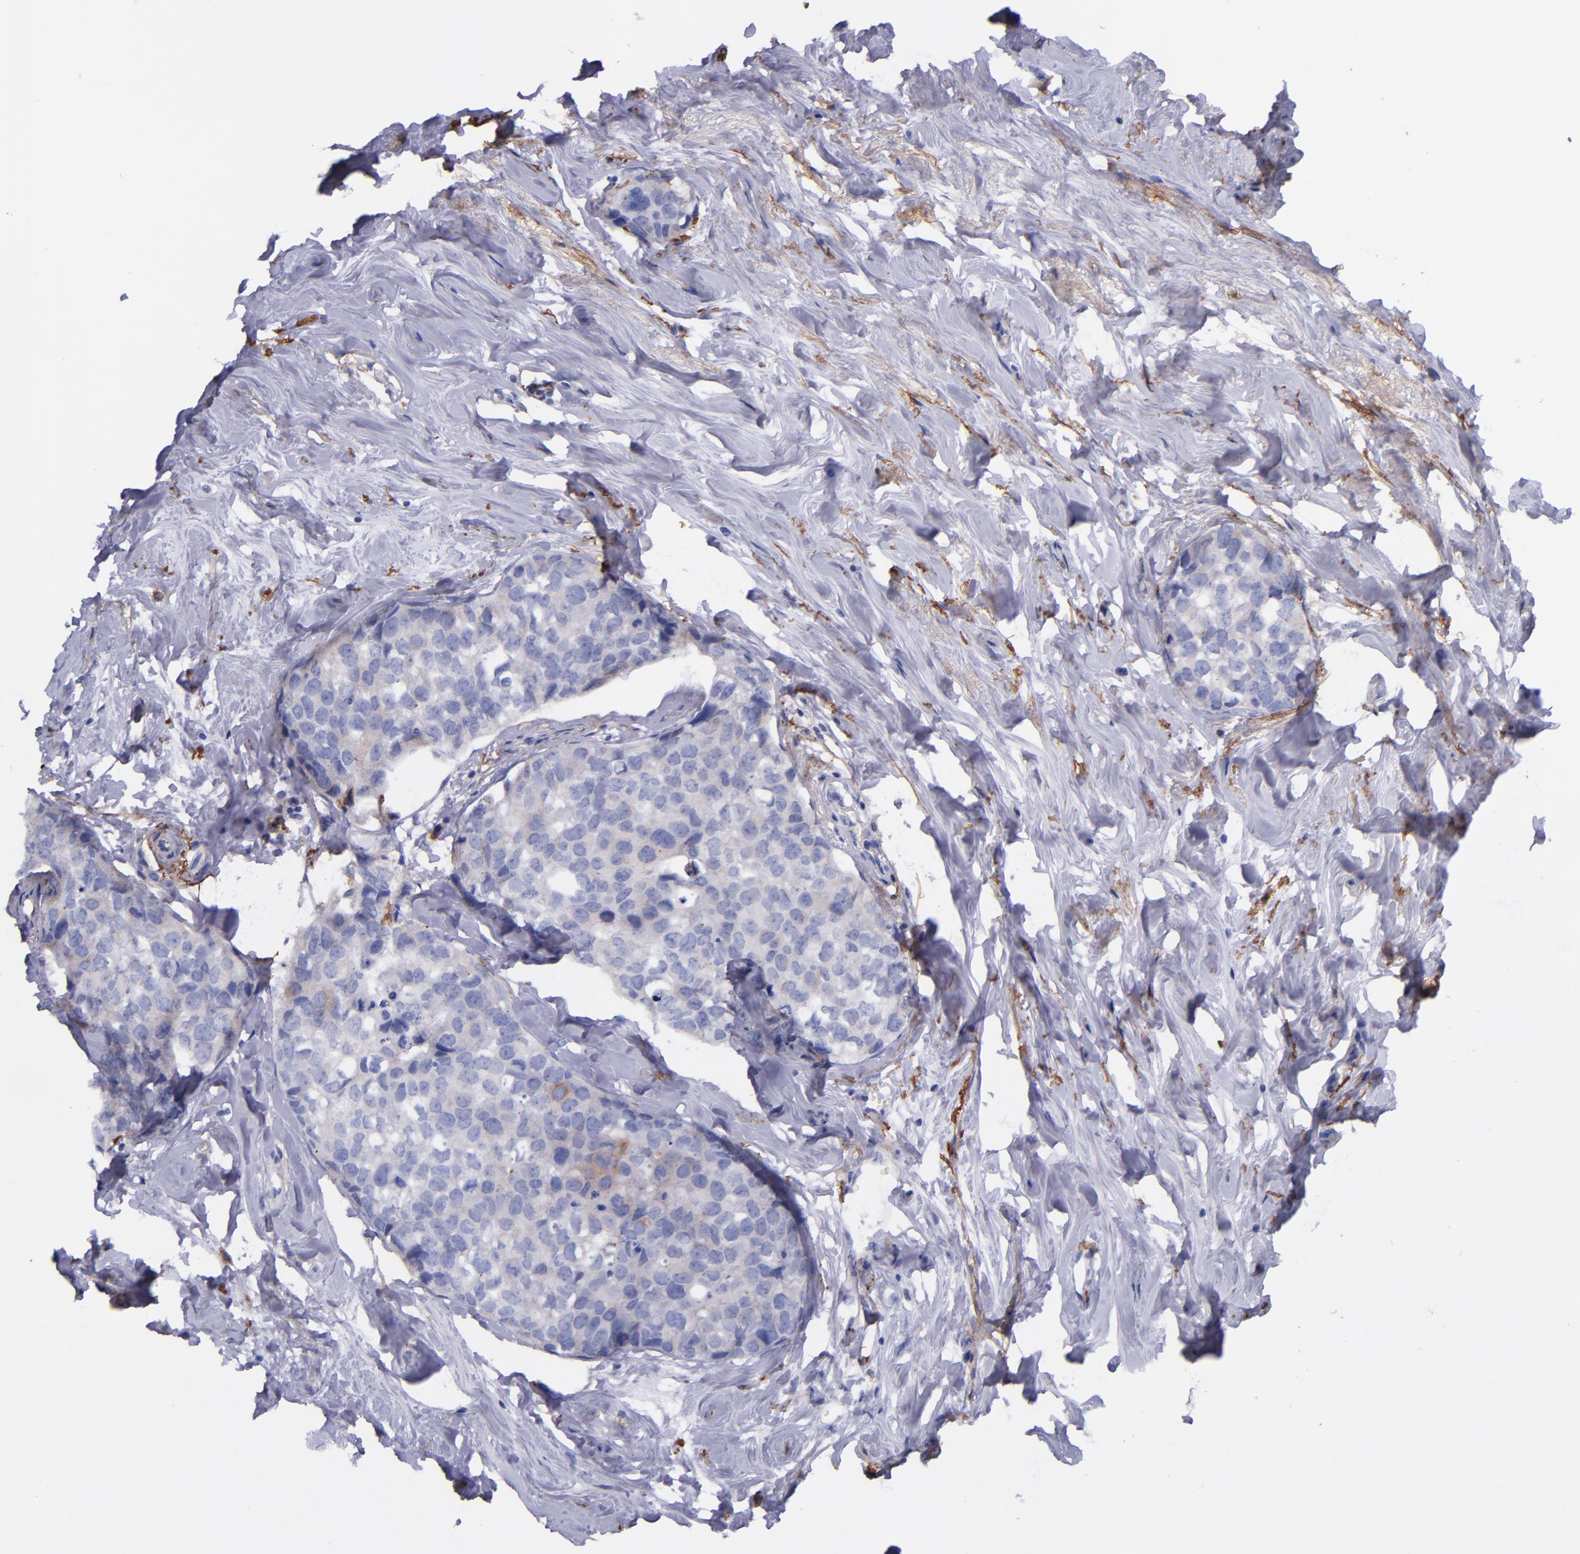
{"staining": {"intensity": "negative", "quantity": "none", "location": "none"}, "tissue": "breast cancer", "cell_type": "Tumor cells", "image_type": "cancer", "snomed": [{"axis": "morphology", "description": "Normal tissue, NOS"}, {"axis": "morphology", "description": "Duct carcinoma"}, {"axis": "topography", "description": "Breast"}], "caption": "Immunohistochemical staining of human infiltrating ductal carcinoma (breast) displays no significant positivity in tumor cells.", "gene": "IVL", "patient": {"sex": "female", "age": 50}}